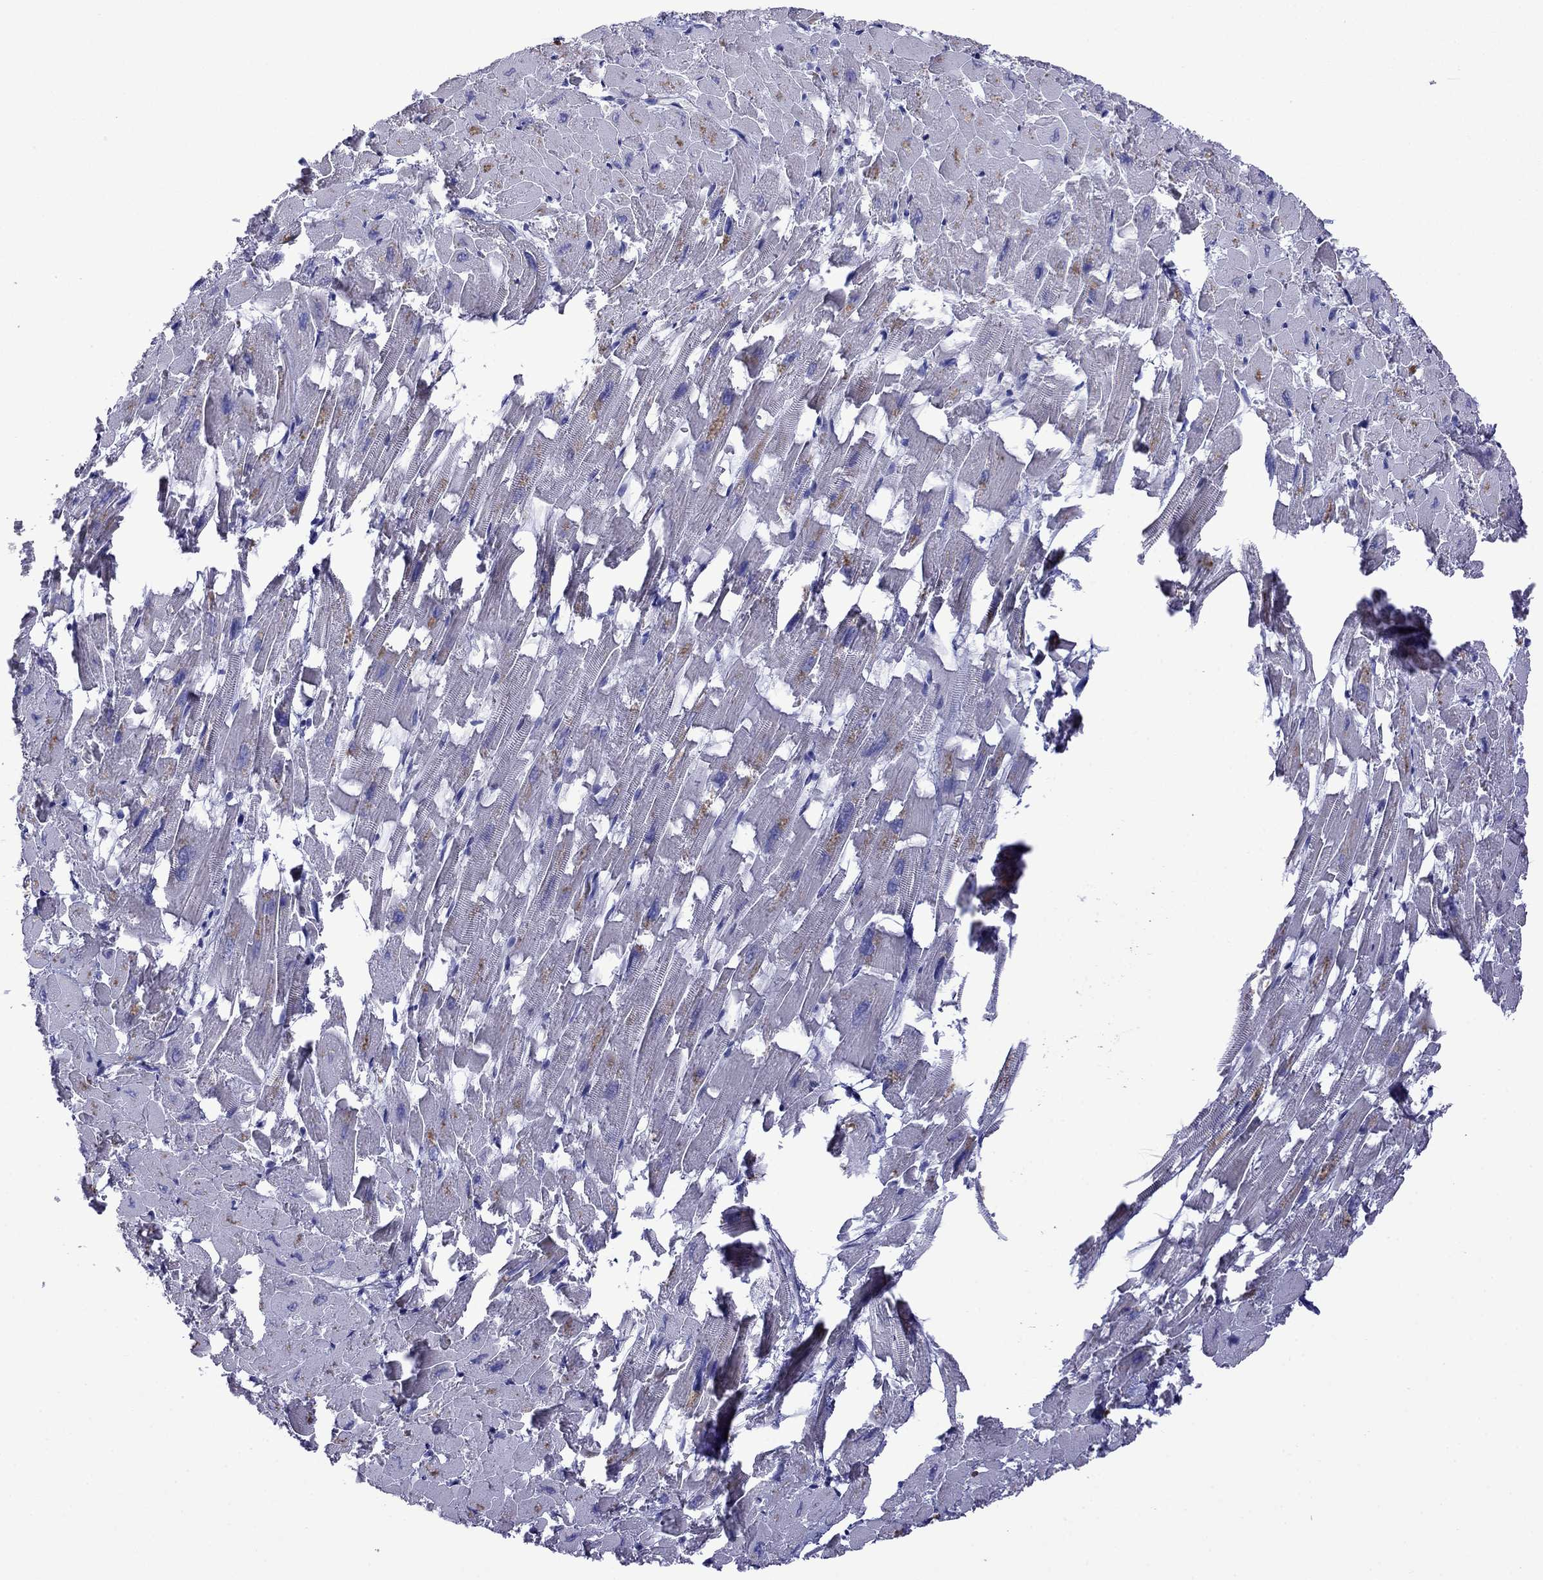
{"staining": {"intensity": "negative", "quantity": "none", "location": "none"}, "tissue": "heart muscle", "cell_type": "Cardiomyocytes", "image_type": "normal", "snomed": [{"axis": "morphology", "description": "Normal tissue, NOS"}, {"axis": "topography", "description": "Heart"}], "caption": "Cardiomyocytes show no significant positivity in benign heart muscle. (DAB (3,3'-diaminobenzidine) immunohistochemistry with hematoxylin counter stain).", "gene": "STAR", "patient": {"sex": "female", "age": 64}}